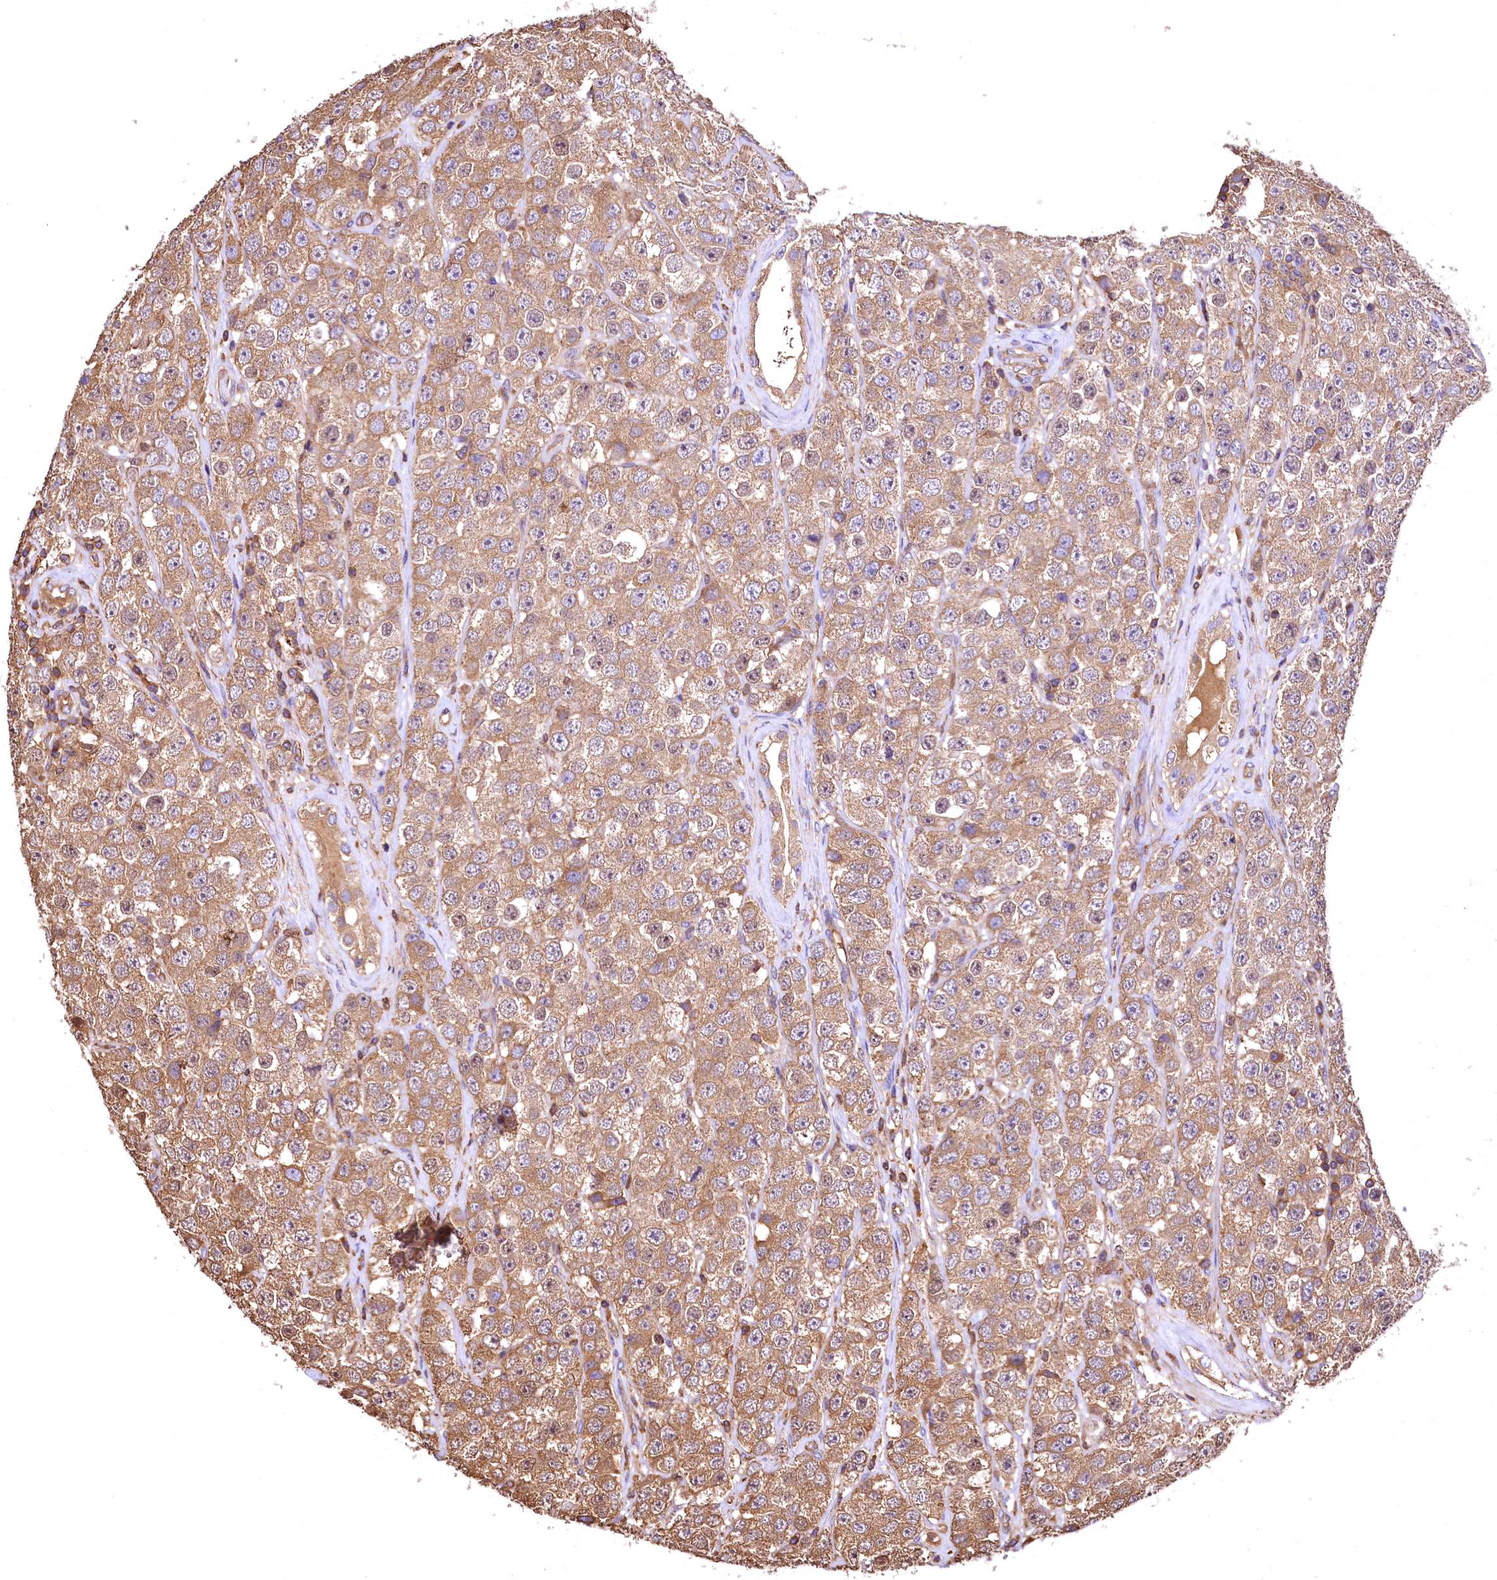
{"staining": {"intensity": "moderate", "quantity": ">75%", "location": "cytoplasmic/membranous"}, "tissue": "testis cancer", "cell_type": "Tumor cells", "image_type": "cancer", "snomed": [{"axis": "morphology", "description": "Seminoma, NOS"}, {"axis": "topography", "description": "Testis"}], "caption": "Immunohistochemical staining of human testis cancer (seminoma) exhibits moderate cytoplasmic/membranous protein positivity in approximately >75% of tumor cells. The staining was performed using DAB to visualize the protein expression in brown, while the nuclei were stained in blue with hematoxylin (Magnification: 20x).", "gene": "RARS2", "patient": {"sex": "male", "age": 28}}